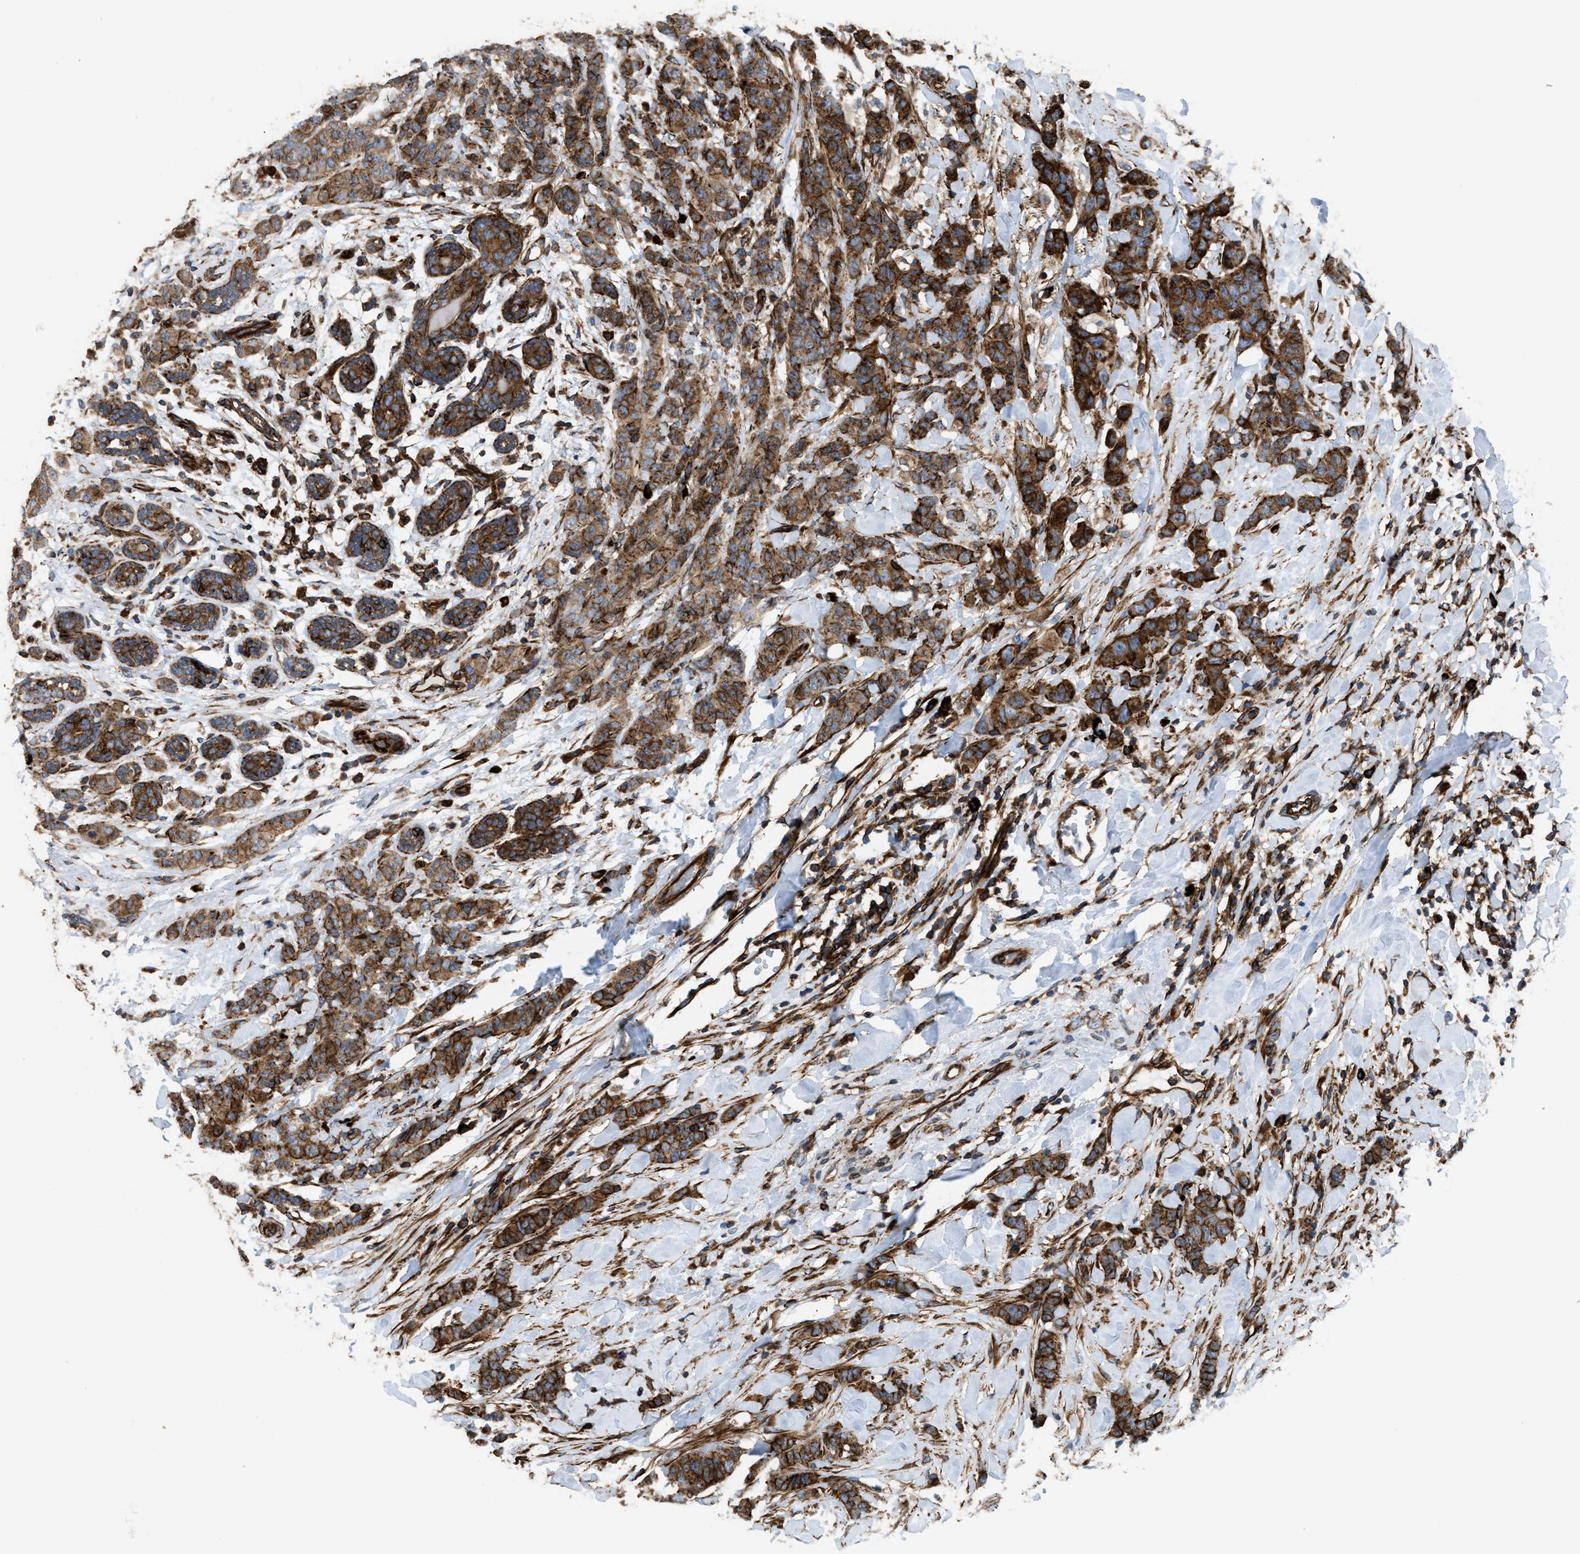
{"staining": {"intensity": "strong", "quantity": ">75%", "location": "cytoplasmic/membranous"}, "tissue": "breast cancer", "cell_type": "Tumor cells", "image_type": "cancer", "snomed": [{"axis": "morphology", "description": "Normal tissue, NOS"}, {"axis": "morphology", "description": "Duct carcinoma"}, {"axis": "topography", "description": "Breast"}], "caption": "Strong cytoplasmic/membranous staining is appreciated in approximately >75% of tumor cells in breast cancer (intraductal carcinoma).", "gene": "EGLN1", "patient": {"sex": "female", "age": 40}}